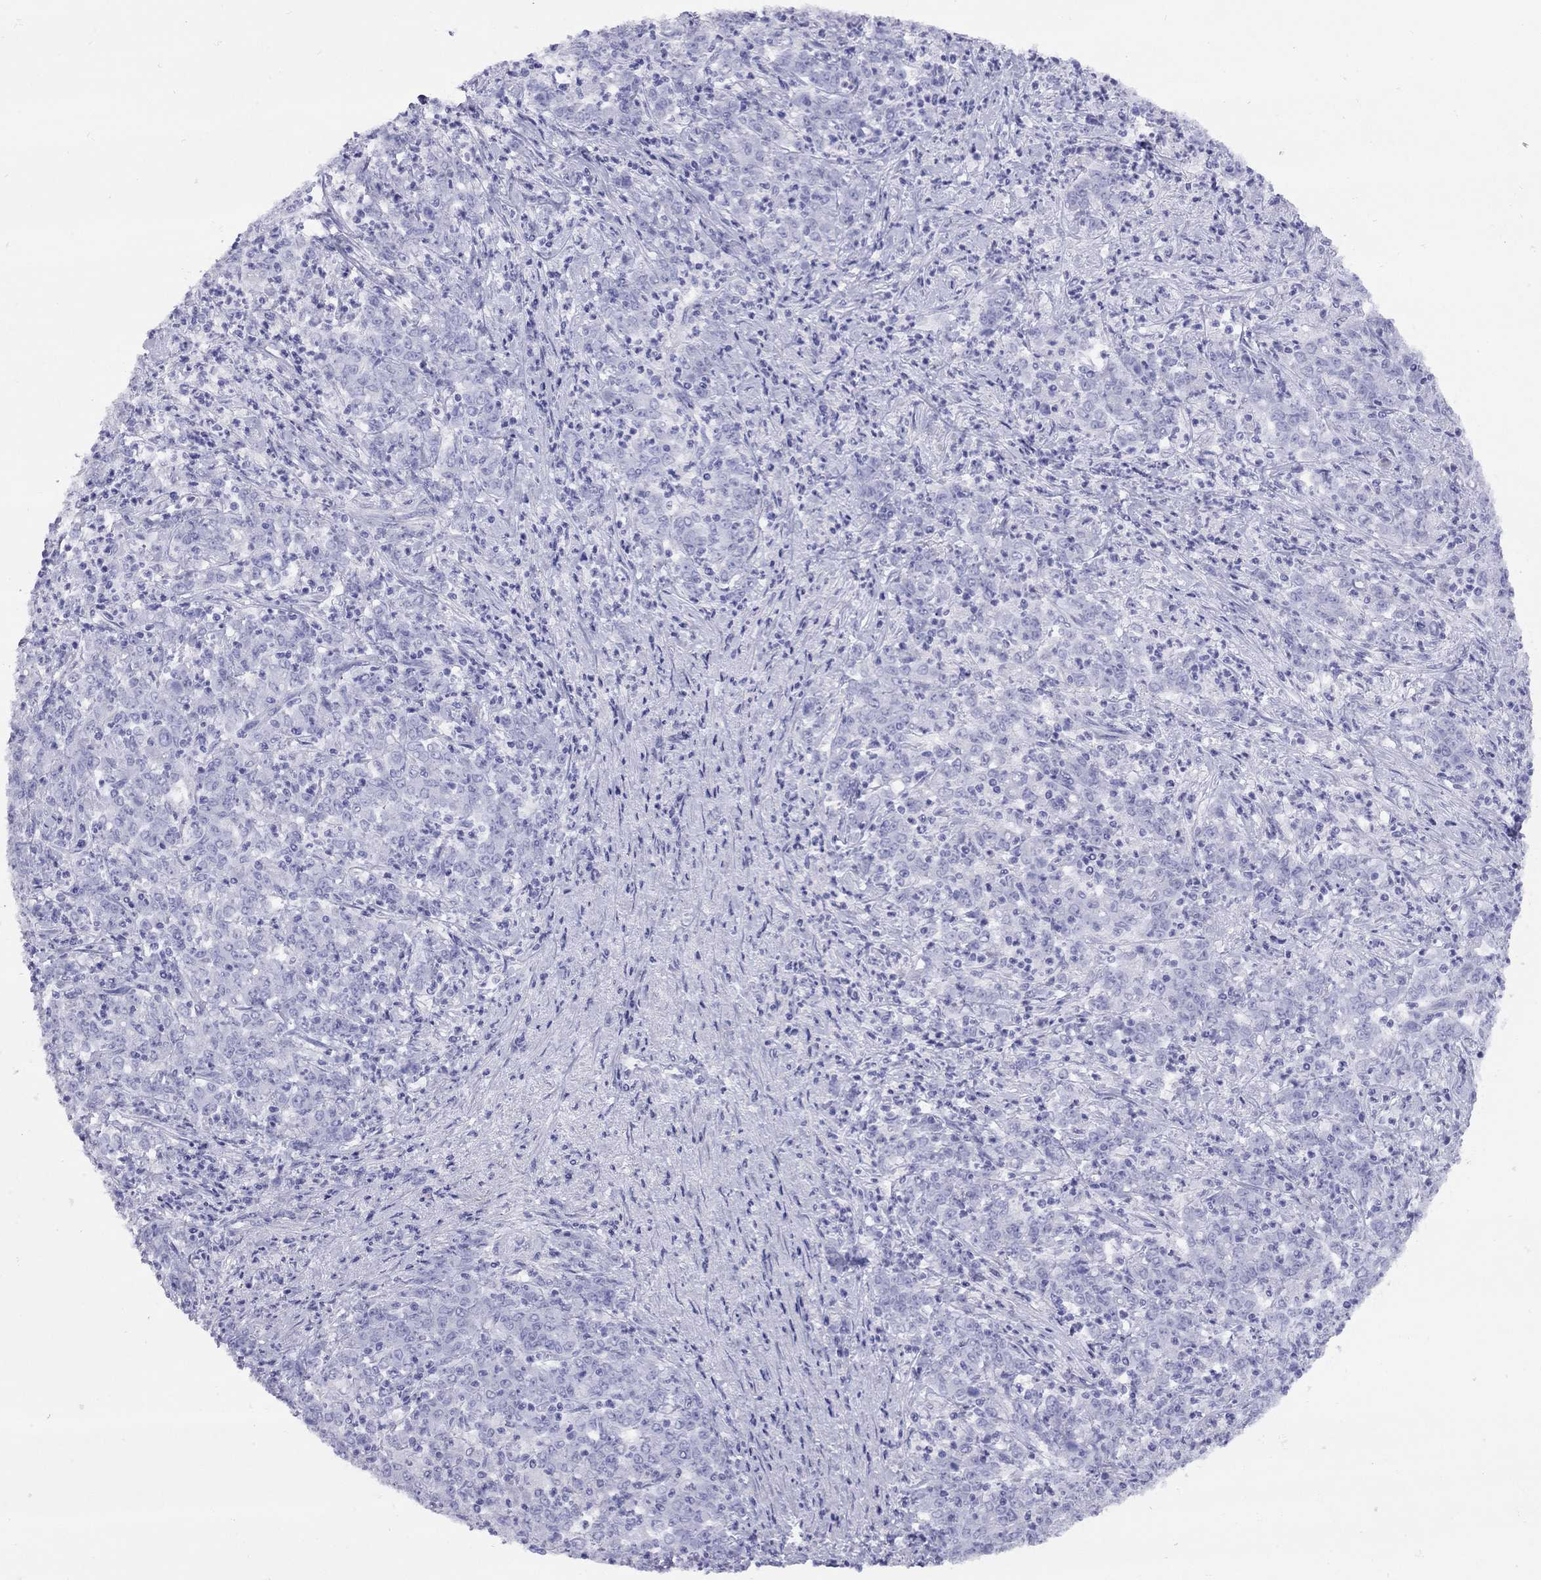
{"staining": {"intensity": "negative", "quantity": "none", "location": "none"}, "tissue": "stomach cancer", "cell_type": "Tumor cells", "image_type": "cancer", "snomed": [{"axis": "morphology", "description": "Adenocarcinoma, NOS"}, {"axis": "topography", "description": "Stomach, lower"}], "caption": "Immunohistochemistry (IHC) of stomach cancer (adenocarcinoma) reveals no staining in tumor cells.", "gene": "GRIA2", "patient": {"sex": "female", "age": 71}}